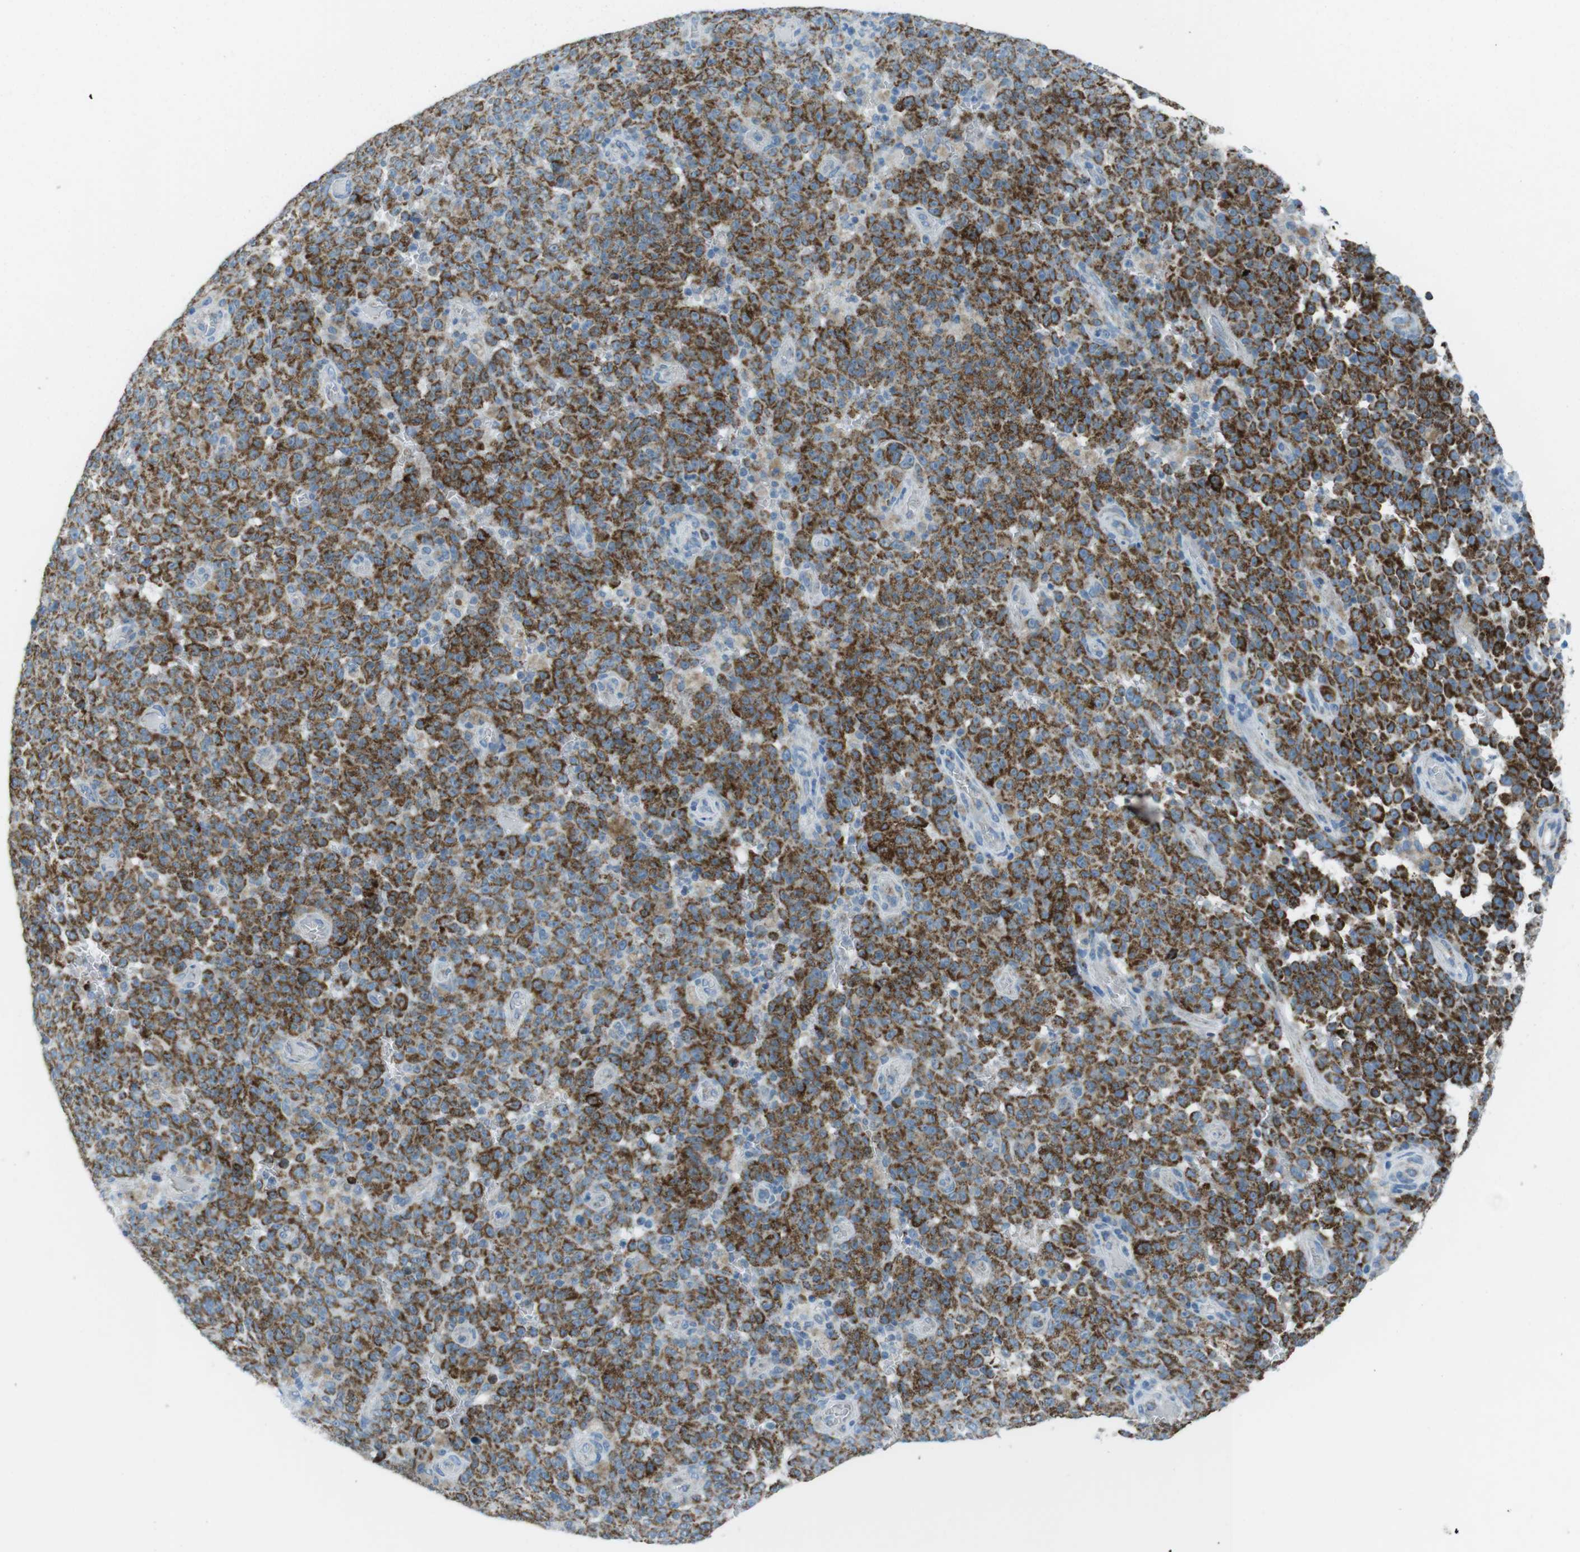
{"staining": {"intensity": "strong", "quantity": "25%-75%", "location": "cytoplasmic/membranous"}, "tissue": "melanoma", "cell_type": "Tumor cells", "image_type": "cancer", "snomed": [{"axis": "morphology", "description": "Malignant melanoma, NOS"}, {"axis": "topography", "description": "Skin"}], "caption": "The immunohistochemical stain shows strong cytoplasmic/membranous staining in tumor cells of malignant melanoma tissue.", "gene": "DNAJA3", "patient": {"sex": "female", "age": 82}}